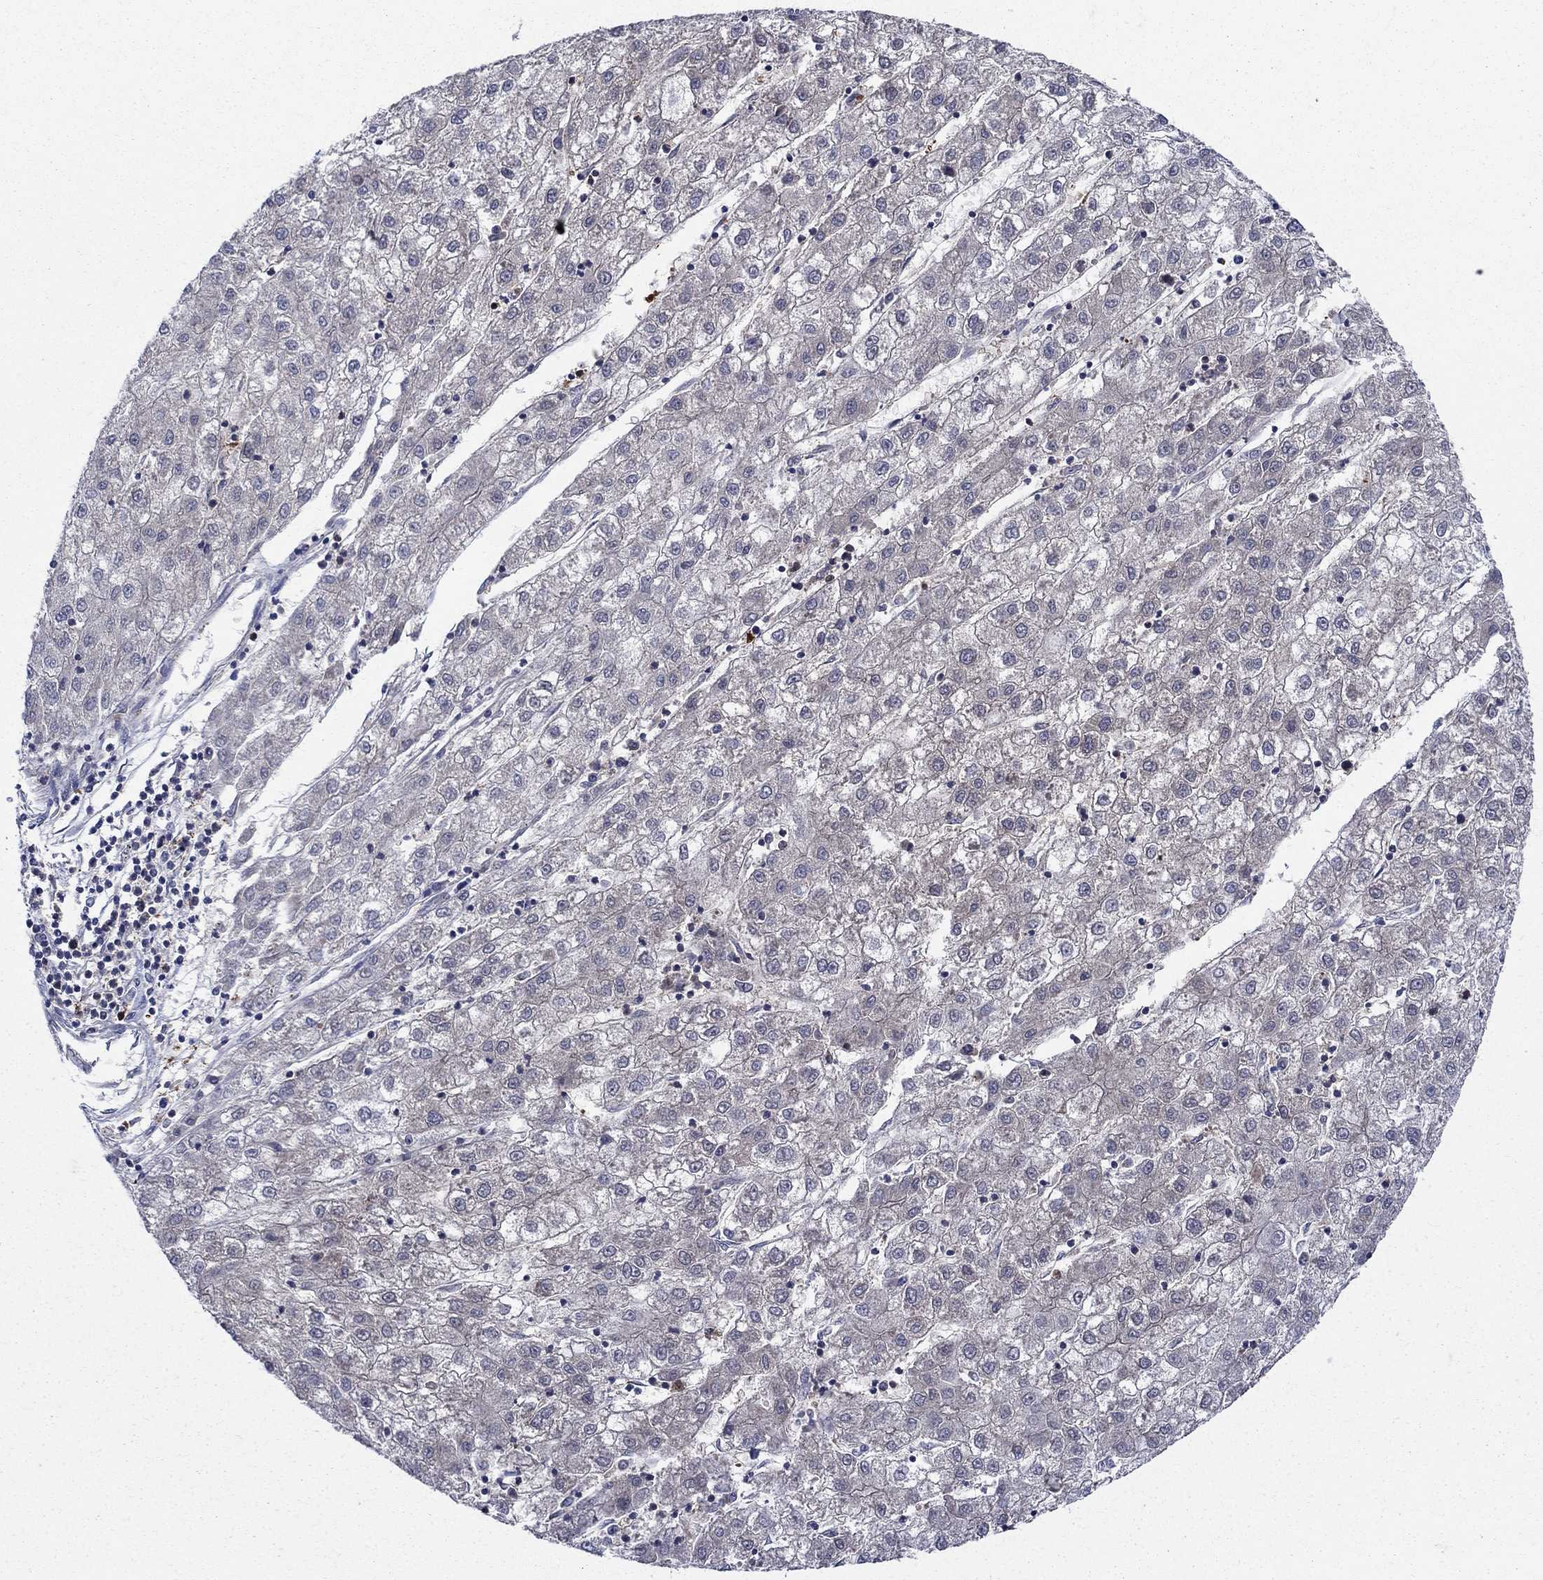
{"staining": {"intensity": "negative", "quantity": "none", "location": "none"}, "tissue": "liver cancer", "cell_type": "Tumor cells", "image_type": "cancer", "snomed": [{"axis": "morphology", "description": "Carcinoma, Hepatocellular, NOS"}, {"axis": "topography", "description": "Liver"}], "caption": "Tumor cells are negative for protein expression in human hepatocellular carcinoma (liver).", "gene": "CACYBP", "patient": {"sex": "male", "age": 72}}